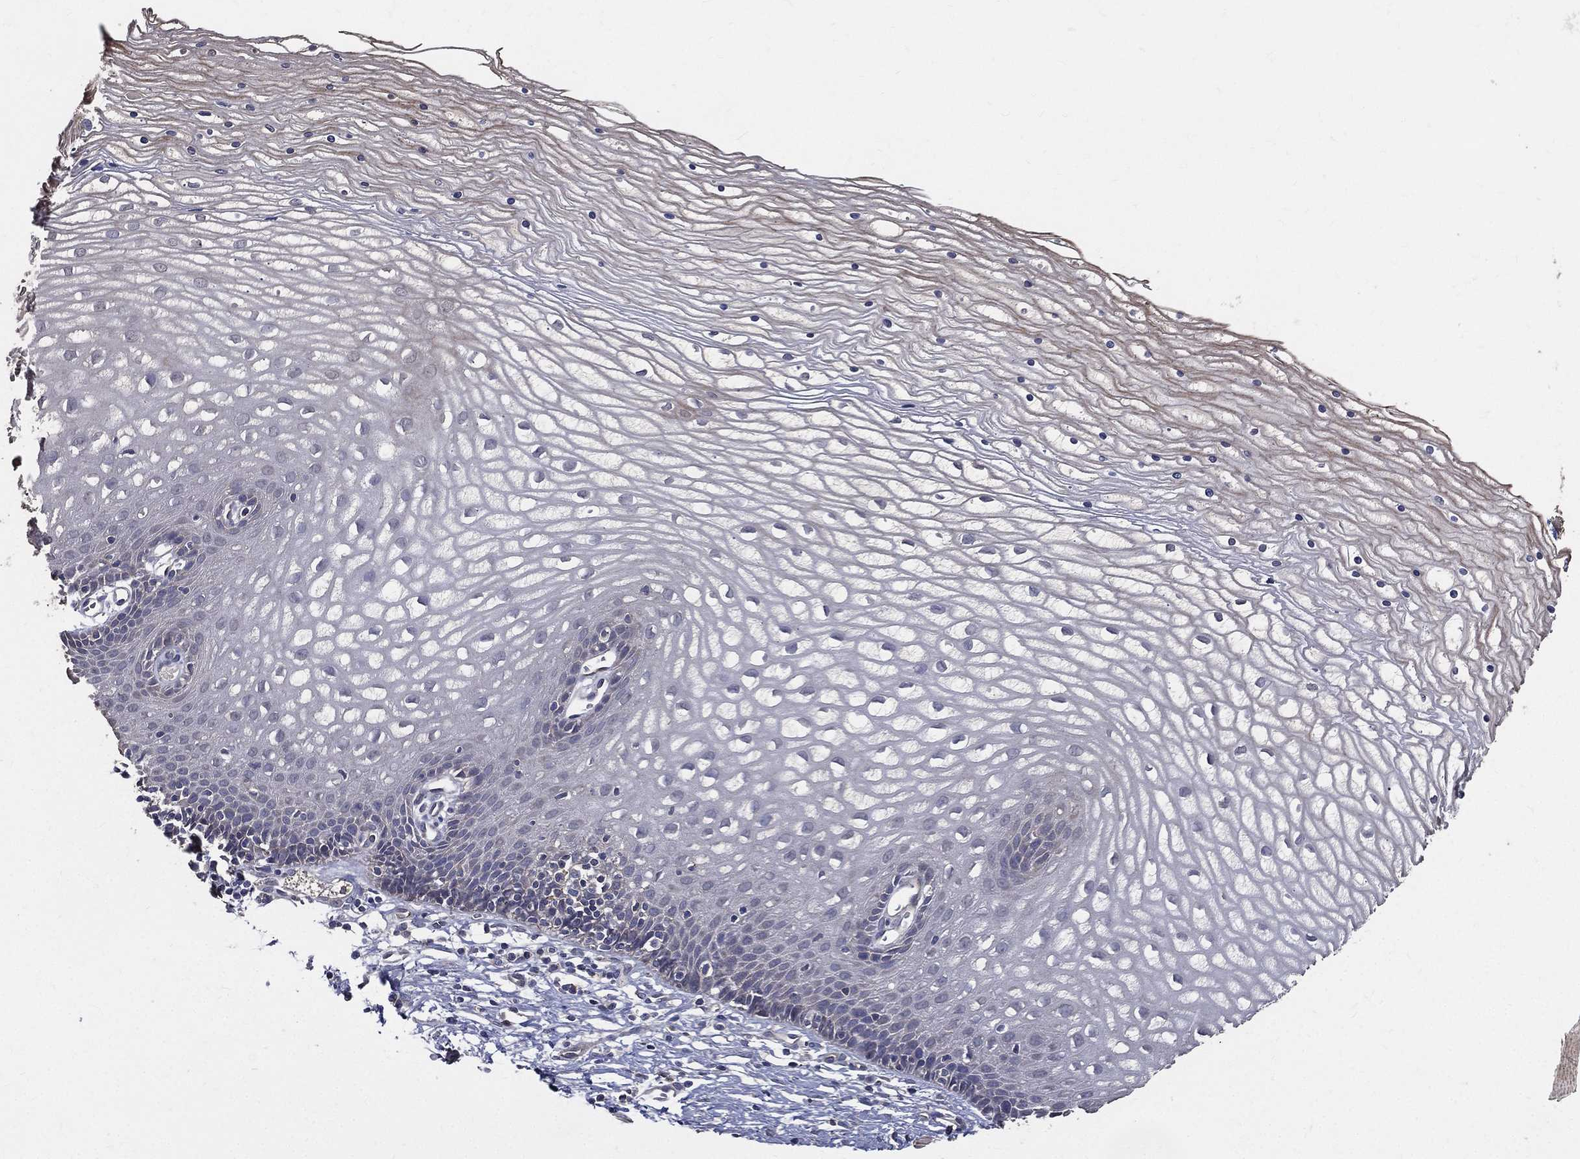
{"staining": {"intensity": "negative", "quantity": "none", "location": "none"}, "tissue": "cervix", "cell_type": "Glandular cells", "image_type": "normal", "snomed": [{"axis": "morphology", "description": "Normal tissue, NOS"}, {"axis": "topography", "description": "Cervix"}], "caption": "This is an immunohistochemistry micrograph of unremarkable cervix. There is no positivity in glandular cells.", "gene": "SERPINB2", "patient": {"sex": "female", "age": 35}}